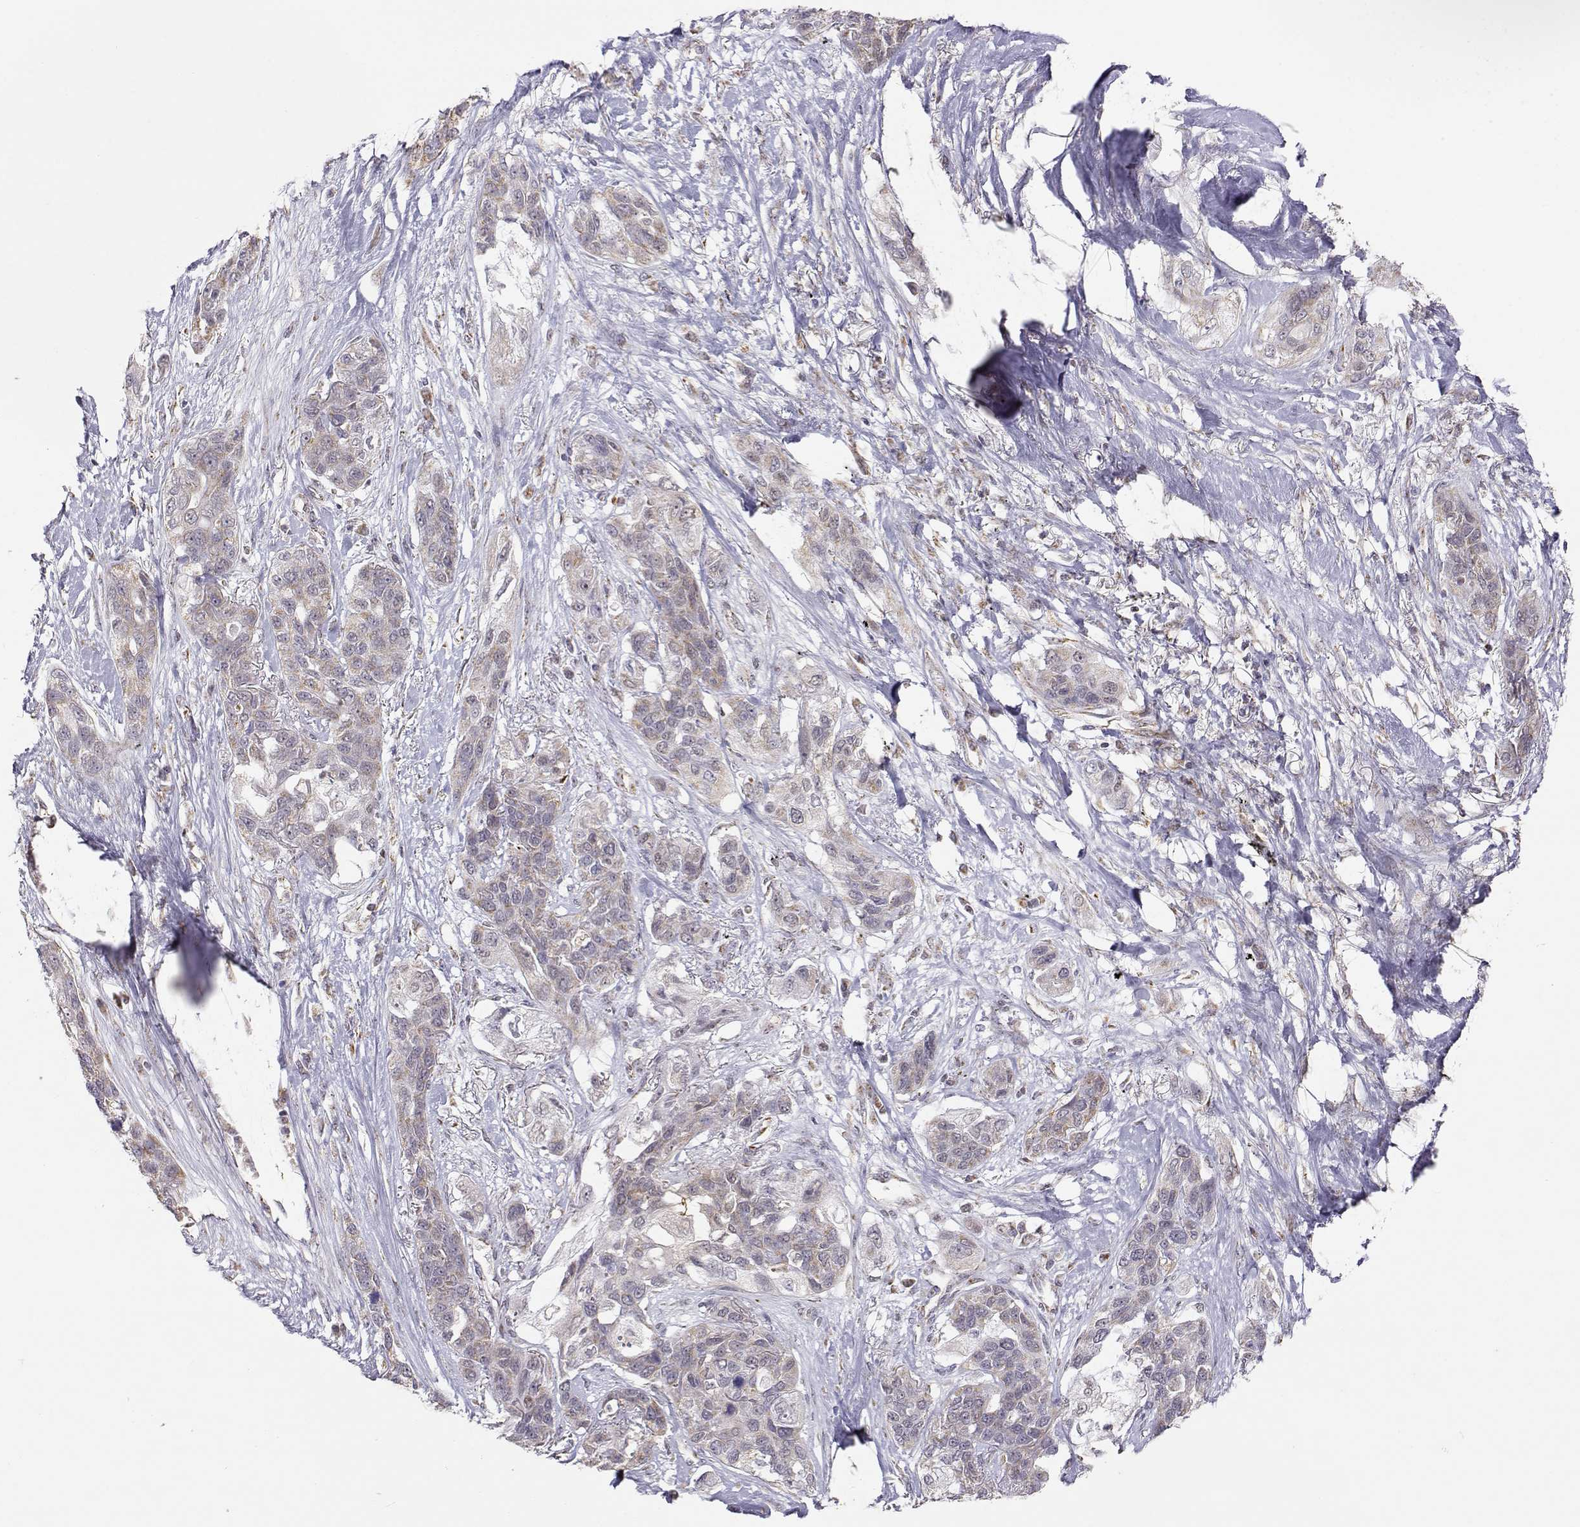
{"staining": {"intensity": "weak", "quantity": ">75%", "location": "cytoplasmic/membranous"}, "tissue": "lung cancer", "cell_type": "Tumor cells", "image_type": "cancer", "snomed": [{"axis": "morphology", "description": "Squamous cell carcinoma, NOS"}, {"axis": "topography", "description": "Lung"}], "caption": "A high-resolution micrograph shows immunohistochemistry staining of lung cancer, which demonstrates weak cytoplasmic/membranous staining in approximately >75% of tumor cells. (Stains: DAB in brown, nuclei in blue, Microscopy: brightfield microscopy at high magnification).", "gene": "EXOG", "patient": {"sex": "female", "age": 70}}